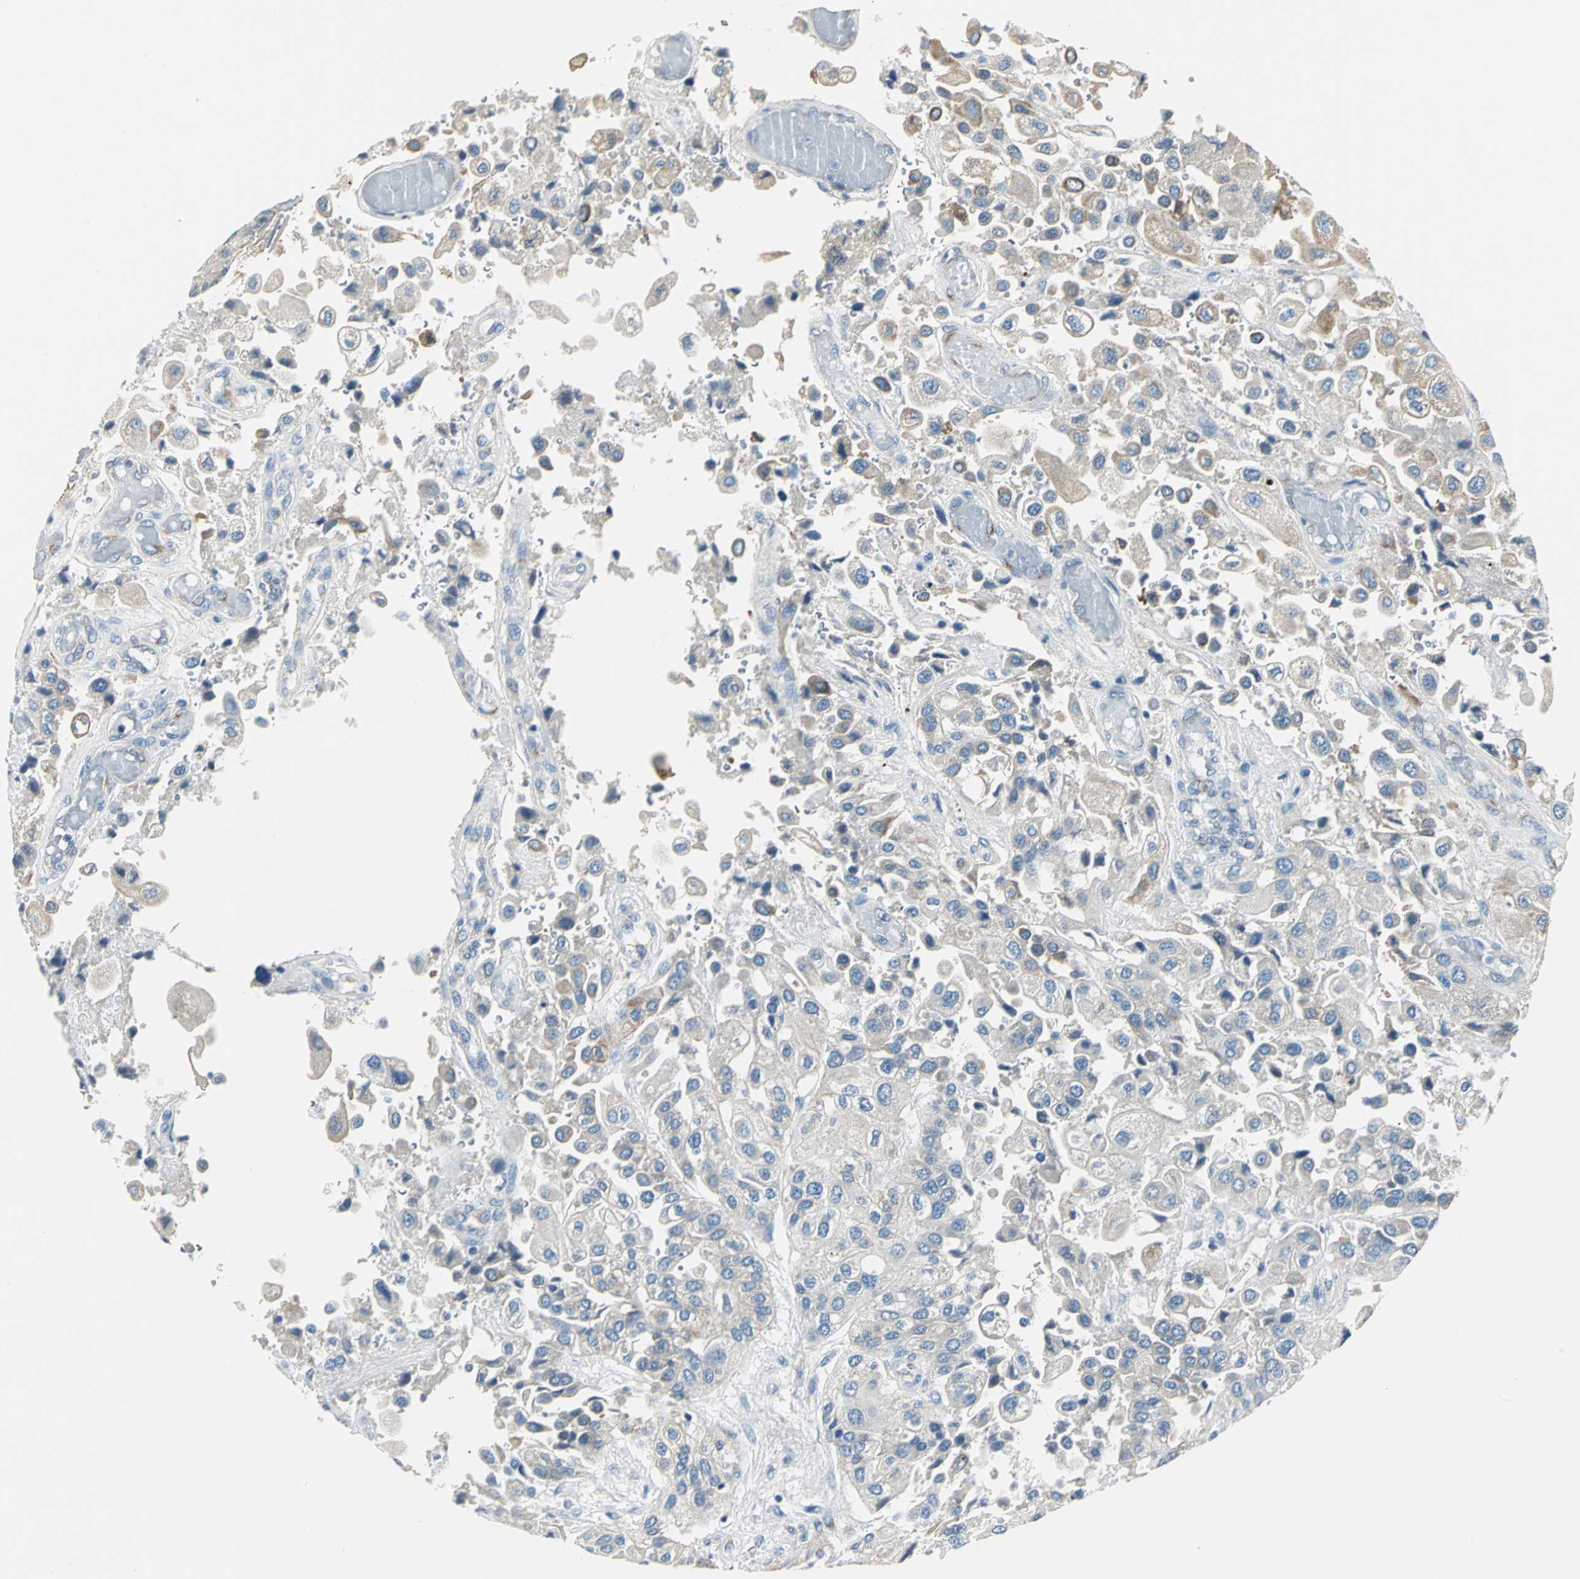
{"staining": {"intensity": "weak", "quantity": ">75%", "location": "cytoplasmic/membranous"}, "tissue": "urothelial cancer", "cell_type": "Tumor cells", "image_type": "cancer", "snomed": [{"axis": "morphology", "description": "Urothelial carcinoma, High grade"}, {"axis": "topography", "description": "Urinary bladder"}], "caption": "Brown immunohistochemical staining in human urothelial cancer reveals weak cytoplasmic/membranous staining in approximately >75% of tumor cells. (DAB IHC with brightfield microscopy, high magnification).", "gene": "B3GNT2", "patient": {"sex": "female", "age": 64}}